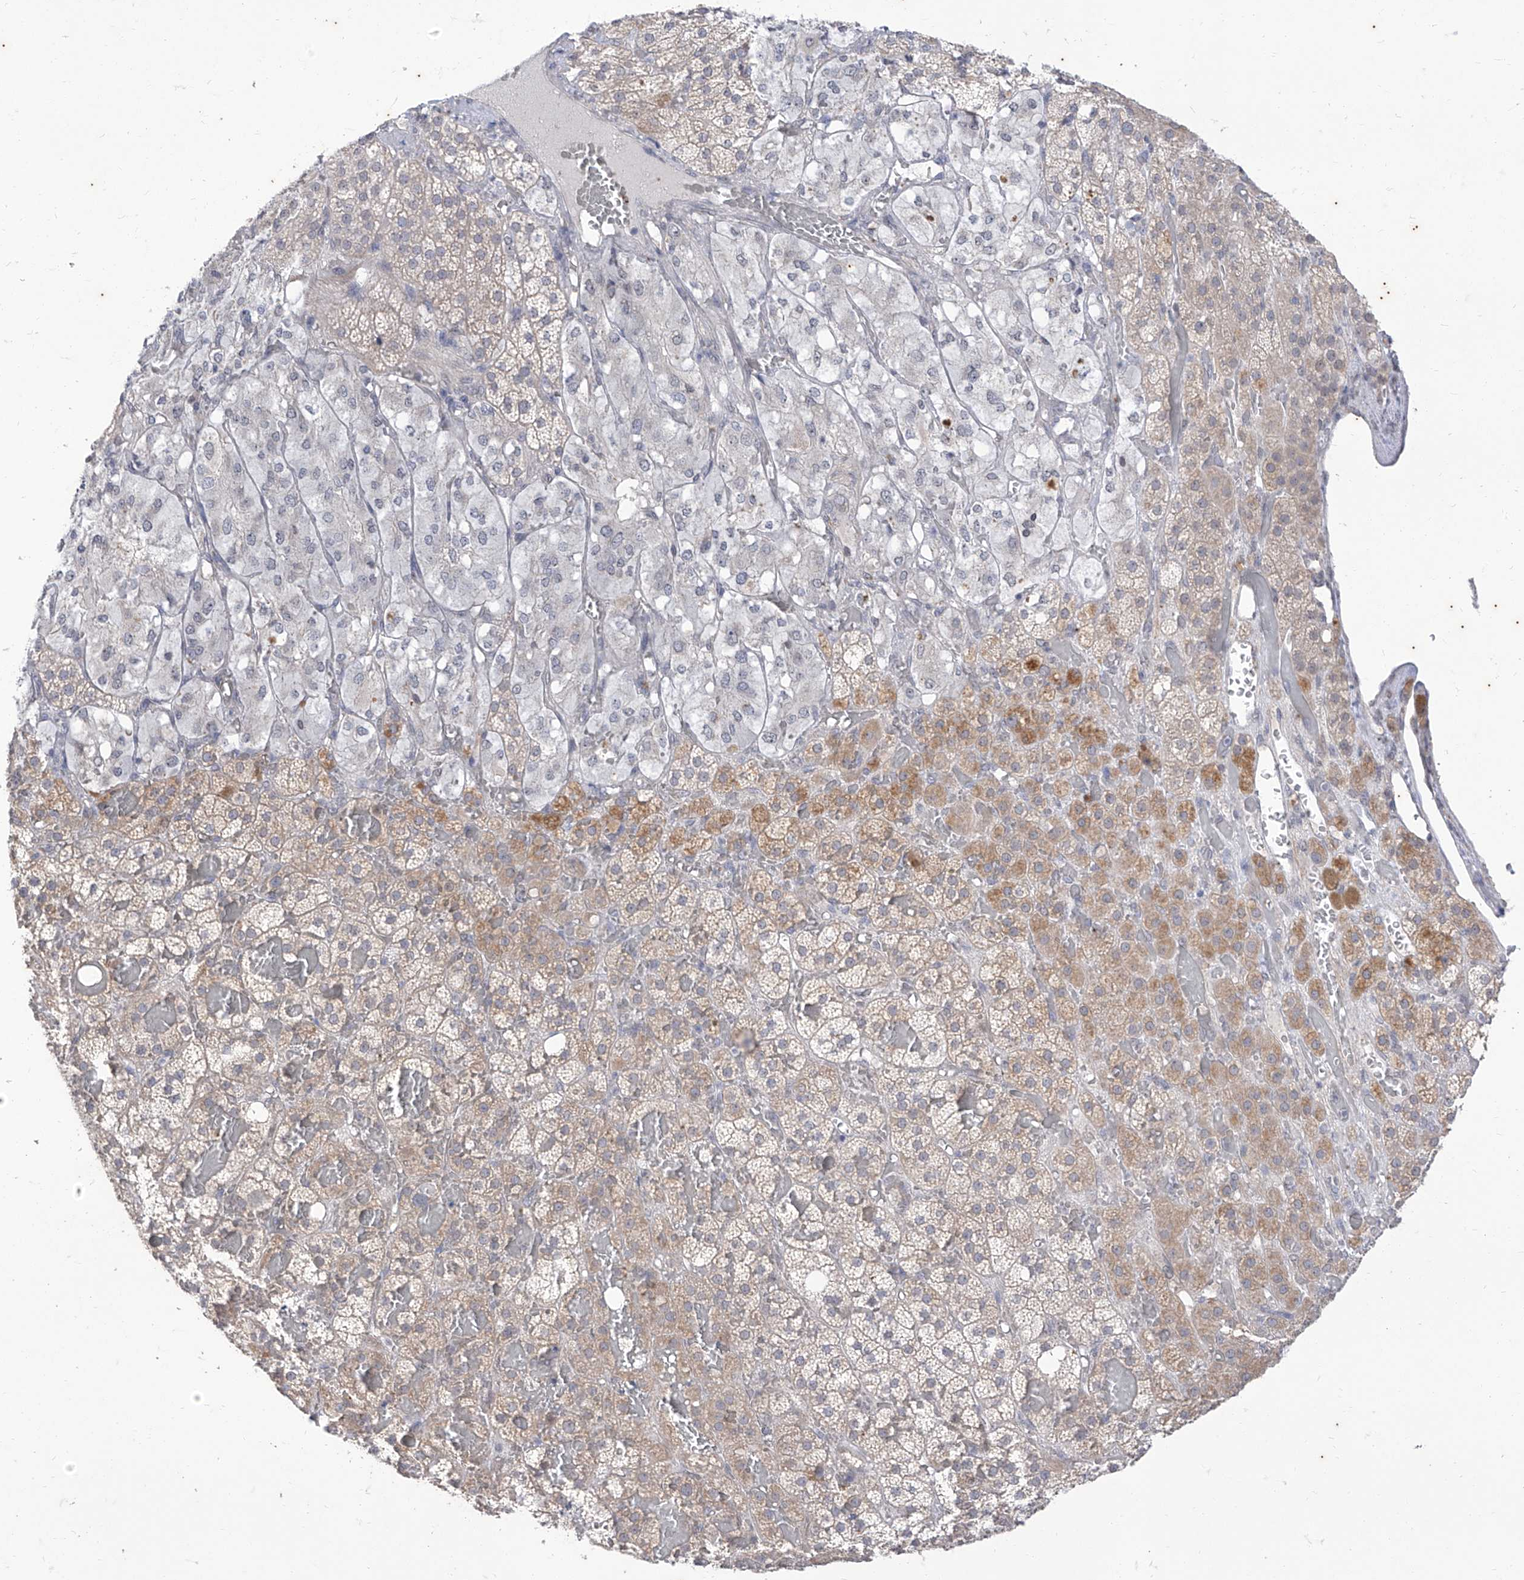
{"staining": {"intensity": "weak", "quantity": ">75%", "location": "cytoplasmic/membranous"}, "tissue": "adrenal gland", "cell_type": "Glandular cells", "image_type": "normal", "snomed": [{"axis": "morphology", "description": "Normal tissue, NOS"}, {"axis": "topography", "description": "Adrenal gland"}], "caption": "Protein analysis of unremarkable adrenal gland exhibits weak cytoplasmic/membranous positivity in about >75% of glandular cells. (DAB = brown stain, brightfield microscopy at high magnification).", "gene": "PHF20L1", "patient": {"sex": "female", "age": 59}}